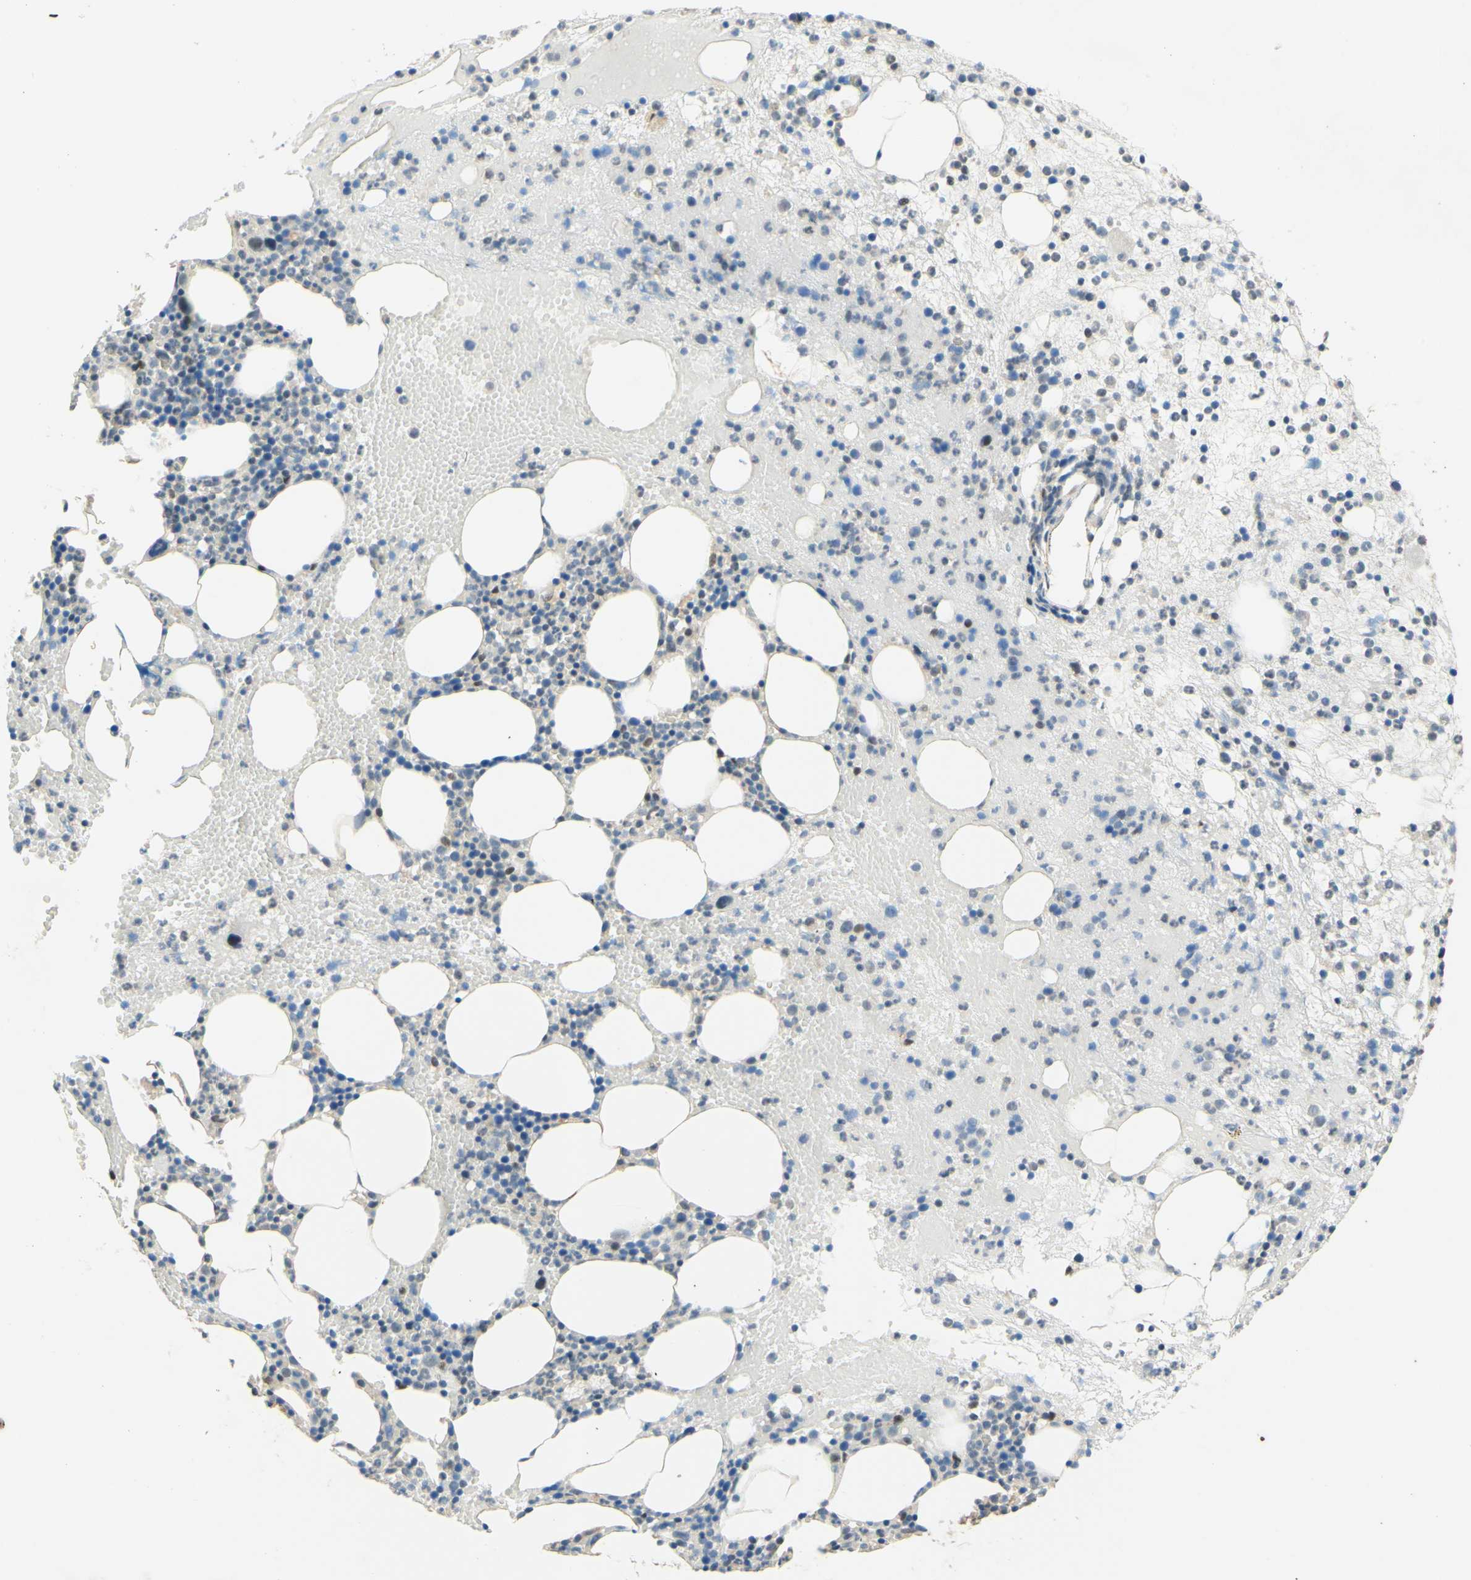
{"staining": {"intensity": "moderate", "quantity": "<25%", "location": "cytoplasmic/membranous"}, "tissue": "bone marrow", "cell_type": "Hematopoietic cells", "image_type": "normal", "snomed": [{"axis": "morphology", "description": "Normal tissue, NOS"}, {"axis": "morphology", "description": "Inflammation, NOS"}, {"axis": "topography", "description": "Bone marrow"}], "caption": "About <25% of hematopoietic cells in normal human bone marrow show moderate cytoplasmic/membranous protein positivity as visualized by brown immunohistochemical staining.", "gene": "POLB", "patient": {"sex": "female", "age": 79}}